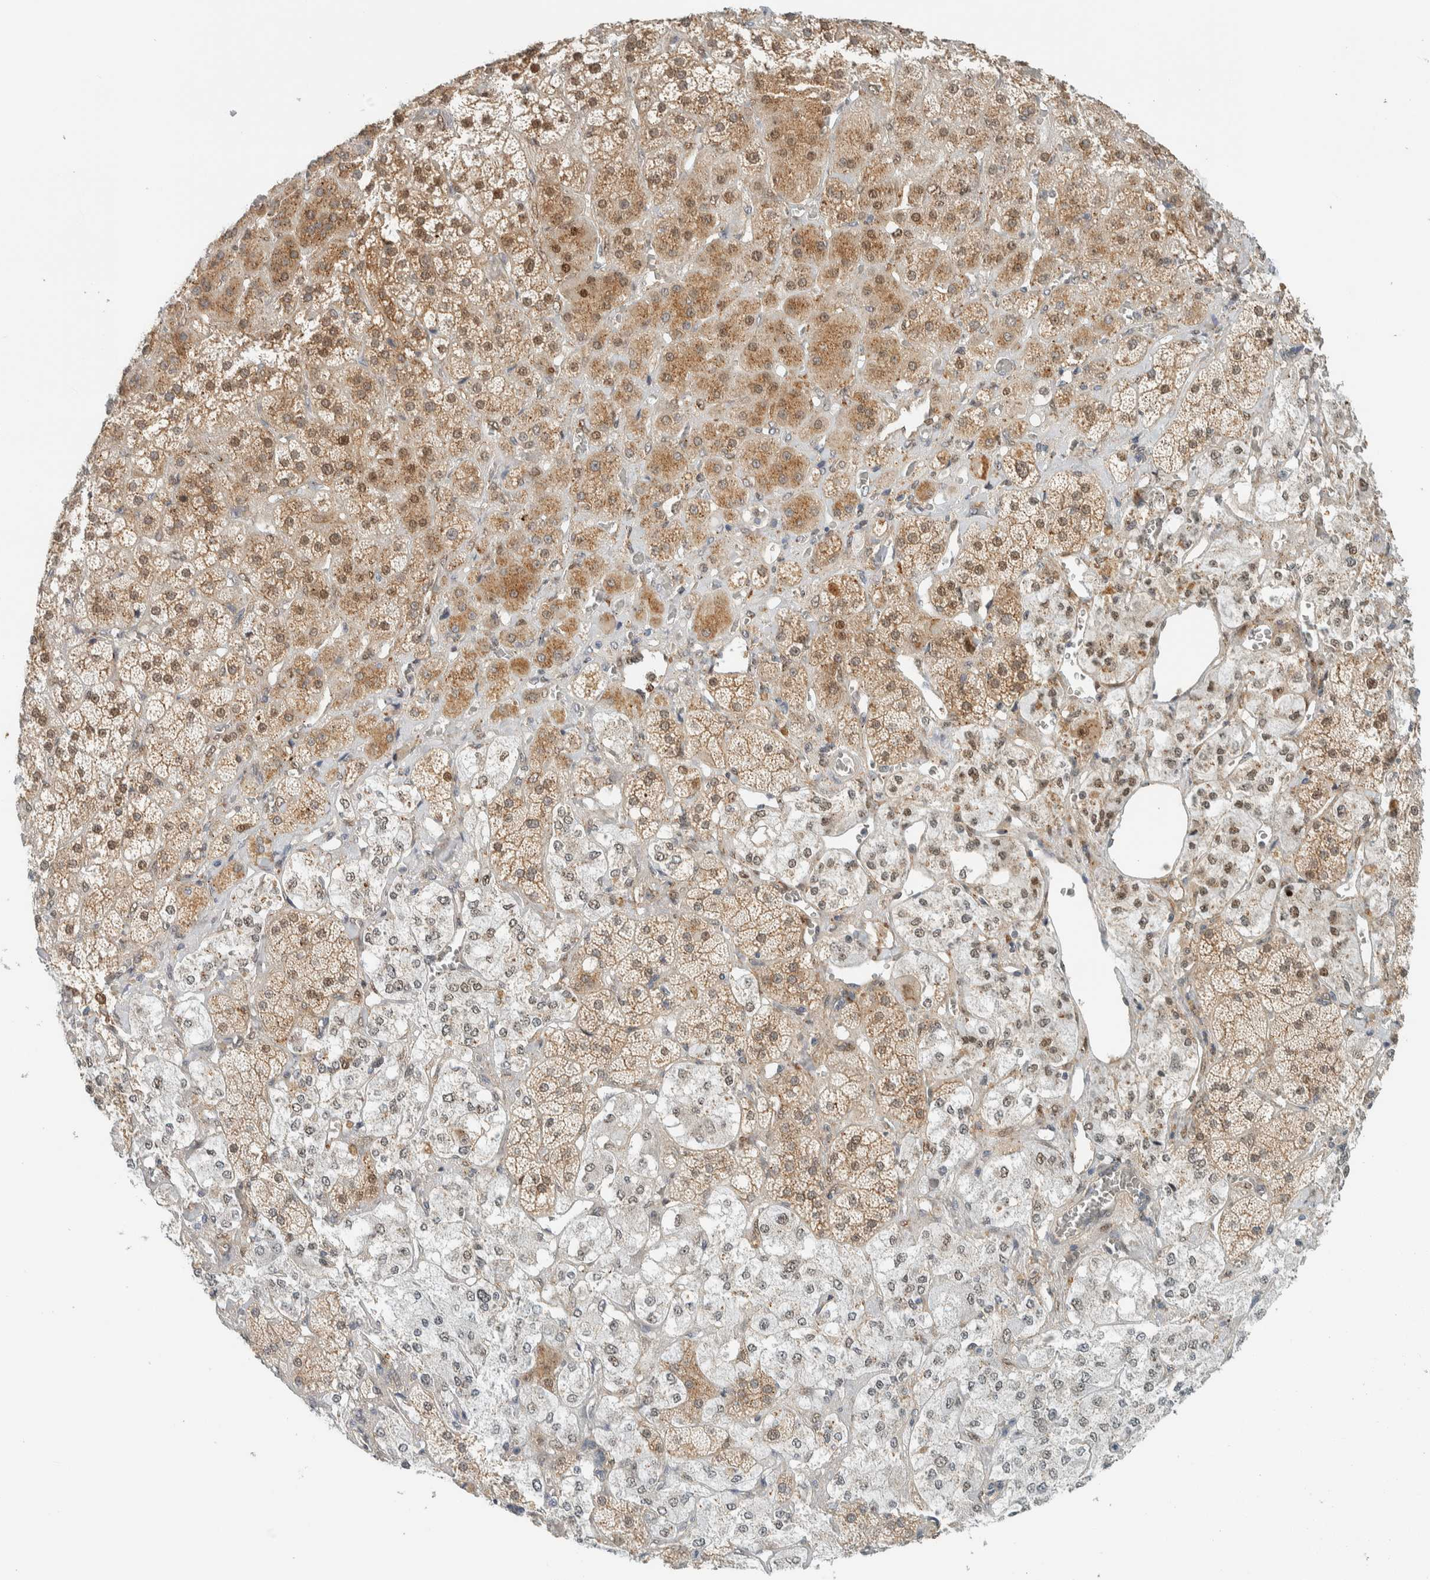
{"staining": {"intensity": "strong", "quantity": "25%-75%", "location": "cytoplasmic/membranous,nuclear"}, "tissue": "adrenal gland", "cell_type": "Glandular cells", "image_type": "normal", "snomed": [{"axis": "morphology", "description": "Normal tissue, NOS"}, {"axis": "topography", "description": "Adrenal gland"}], "caption": "Adrenal gland was stained to show a protein in brown. There is high levels of strong cytoplasmic/membranous,nuclear staining in approximately 25%-75% of glandular cells. Using DAB (brown) and hematoxylin (blue) stains, captured at high magnification using brightfield microscopy.", "gene": "TFE3", "patient": {"sex": "male", "age": 57}}